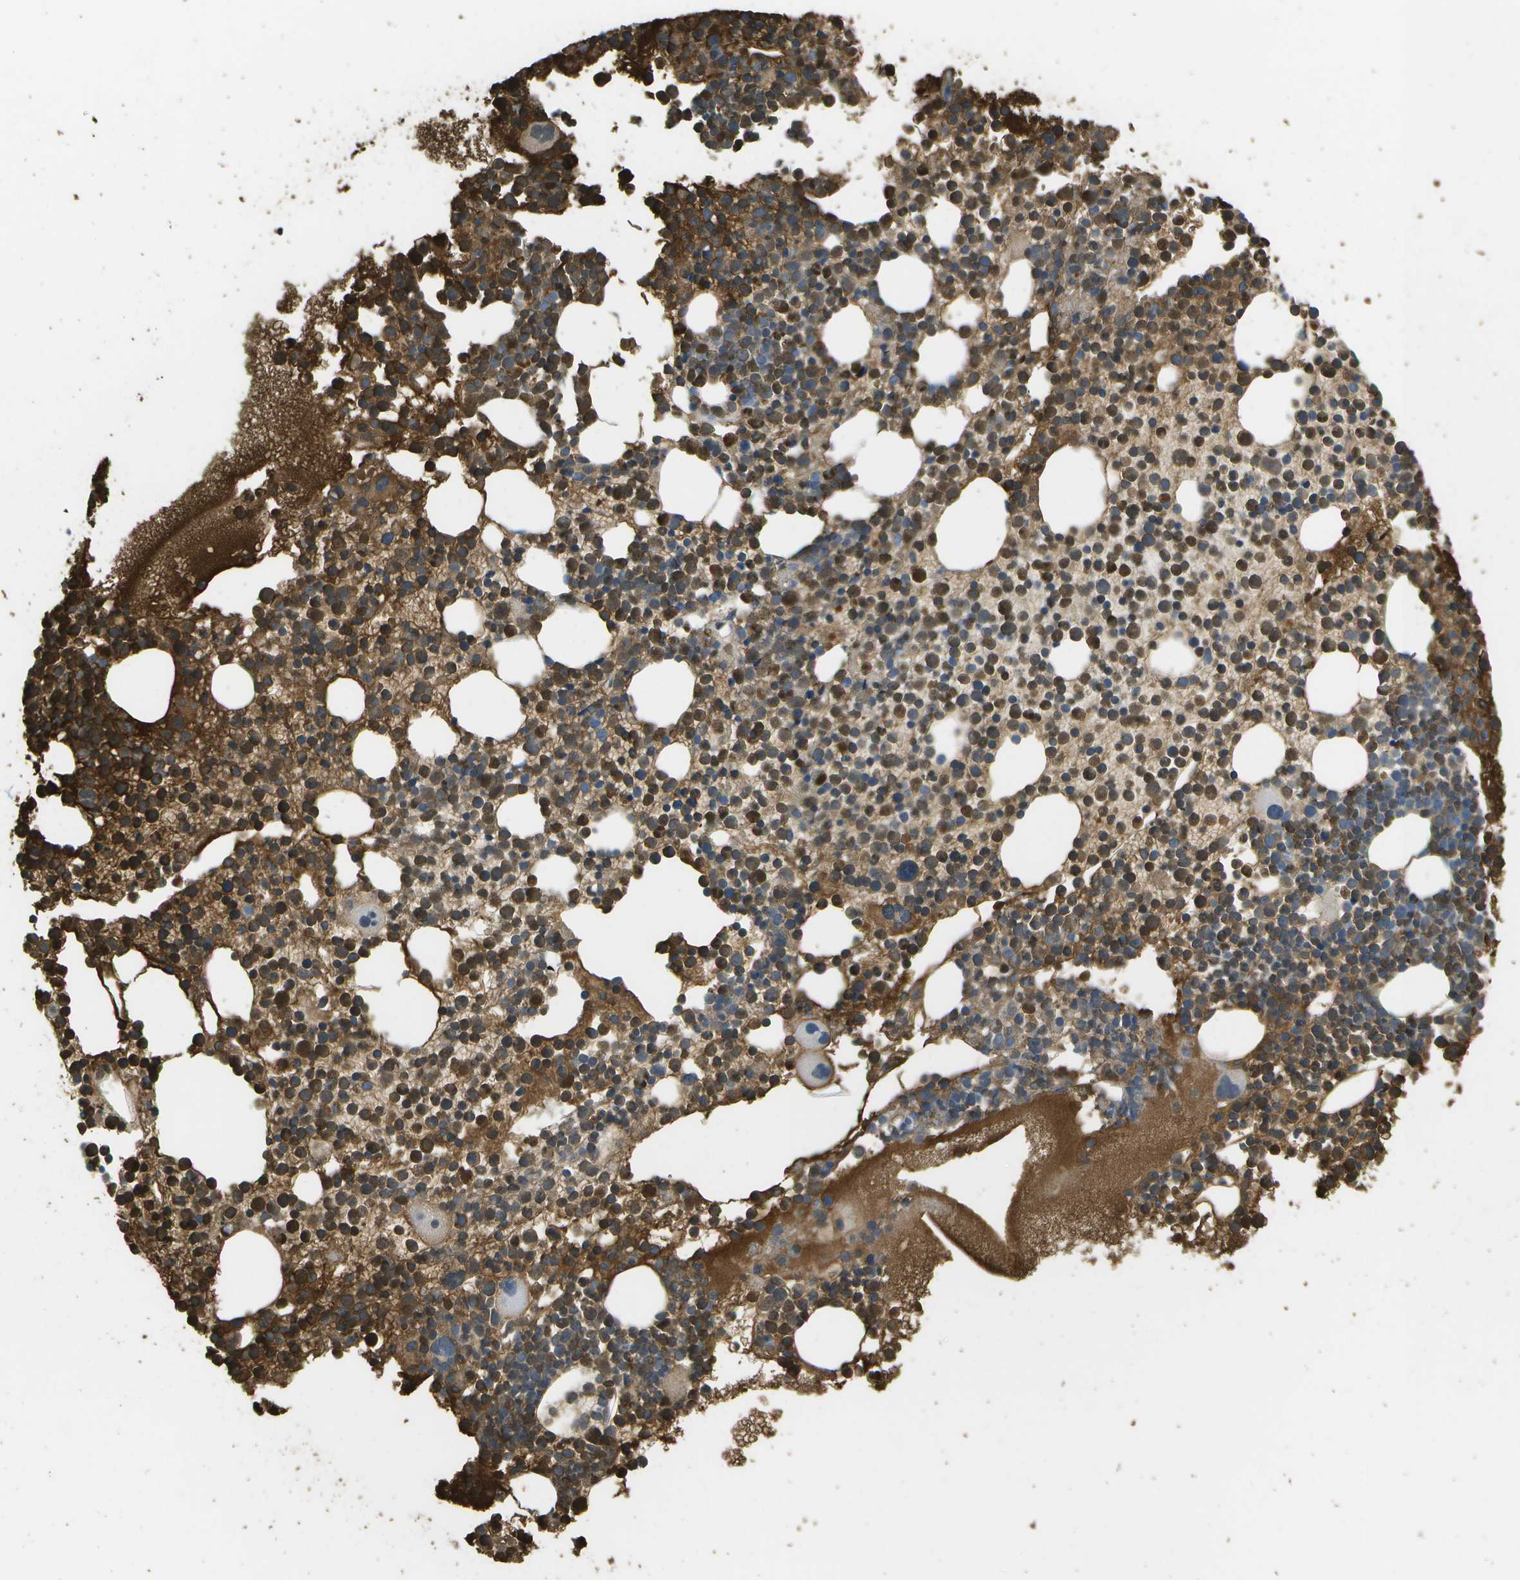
{"staining": {"intensity": "strong", "quantity": "25%-75%", "location": "cytoplasmic/membranous,nuclear"}, "tissue": "bone marrow", "cell_type": "Hematopoietic cells", "image_type": "normal", "snomed": [{"axis": "morphology", "description": "Normal tissue, NOS"}, {"axis": "morphology", "description": "Inflammation, NOS"}, {"axis": "topography", "description": "Bone marrow"}], "caption": "Brown immunohistochemical staining in unremarkable bone marrow displays strong cytoplasmic/membranous,nuclear positivity in about 25%-75% of hematopoietic cells.", "gene": "CACHD1", "patient": {"sex": "male", "age": 58}}